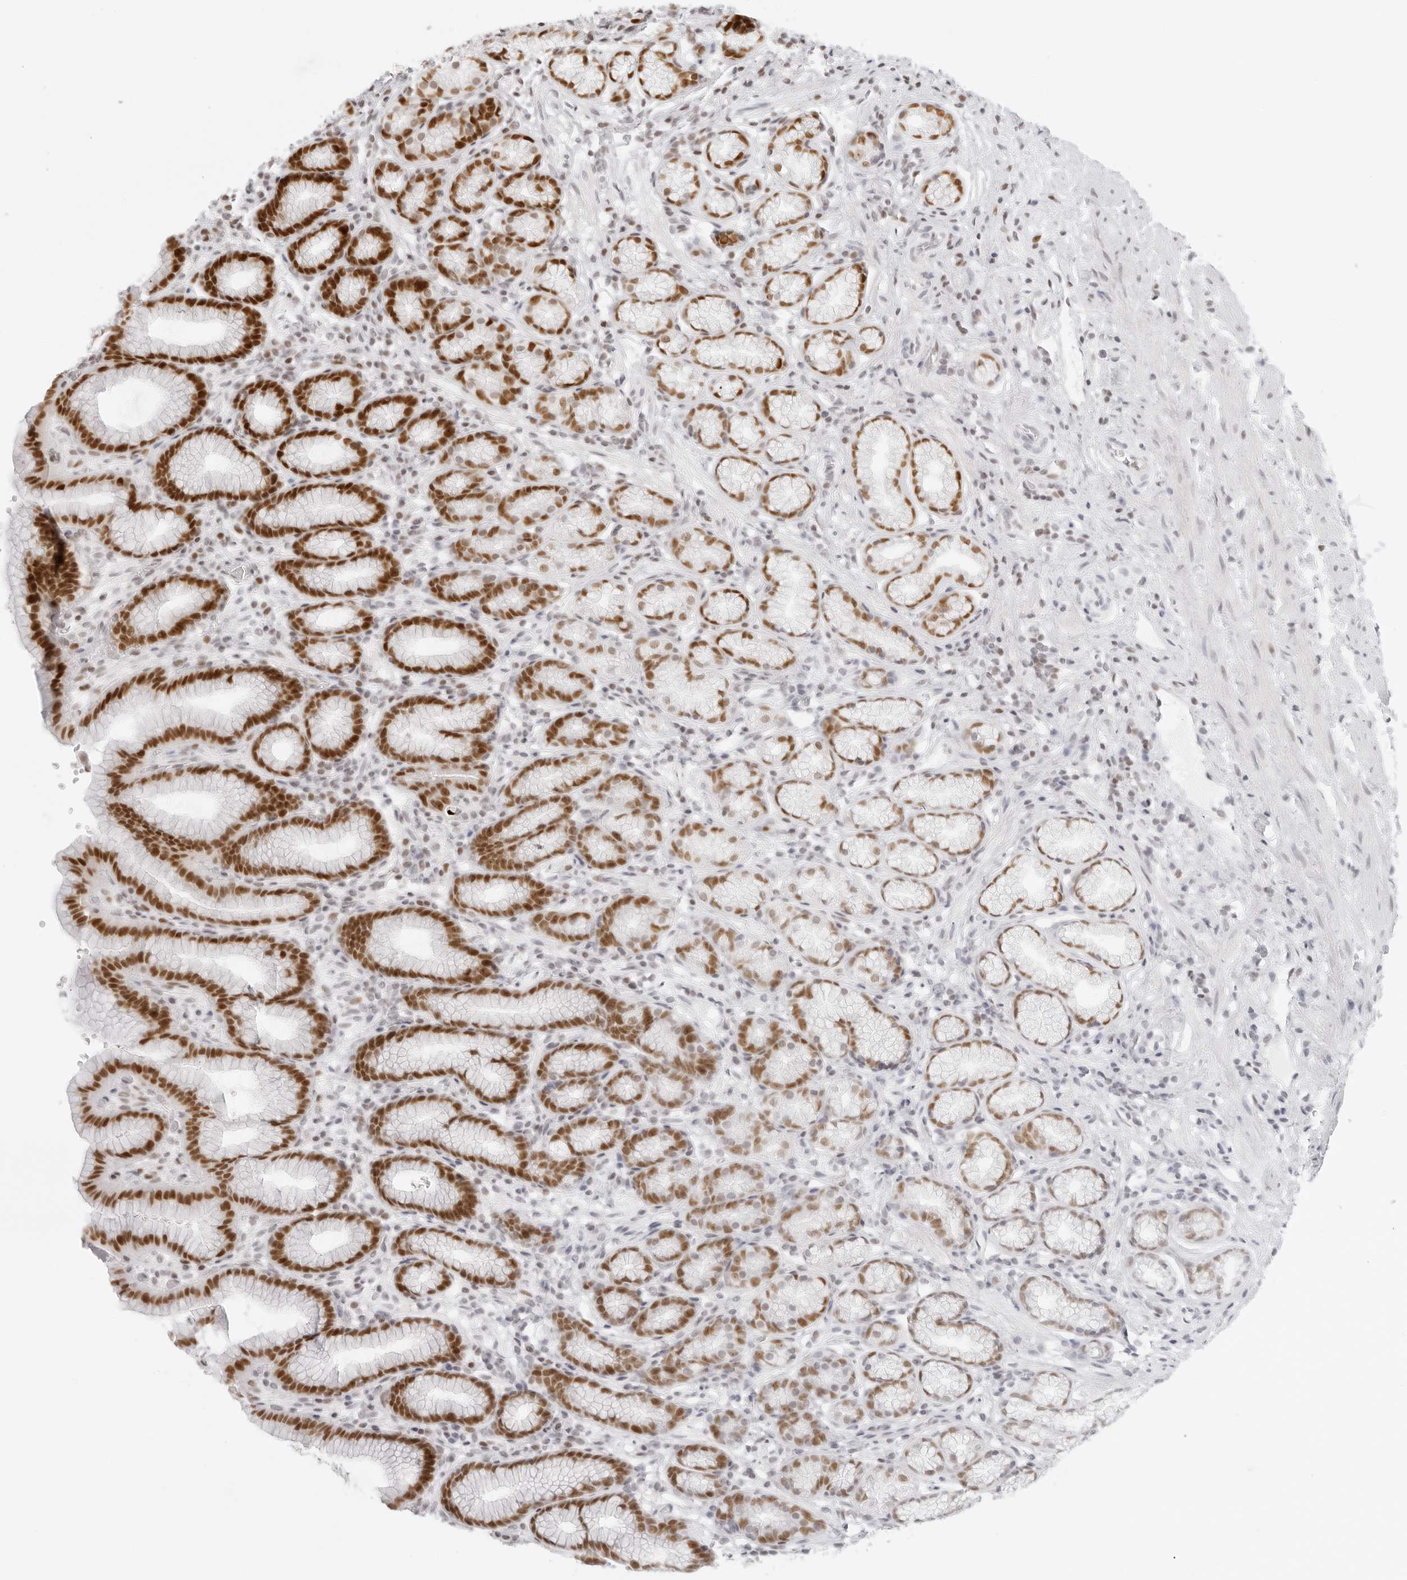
{"staining": {"intensity": "moderate", "quantity": ">75%", "location": "nuclear"}, "tissue": "stomach", "cell_type": "Glandular cells", "image_type": "normal", "snomed": [{"axis": "morphology", "description": "Normal tissue, NOS"}, {"axis": "topography", "description": "Stomach"}], "caption": "Moderate nuclear protein positivity is seen in approximately >75% of glandular cells in stomach. (brown staining indicates protein expression, while blue staining denotes nuclei).", "gene": "RCC1", "patient": {"sex": "male", "age": 42}}